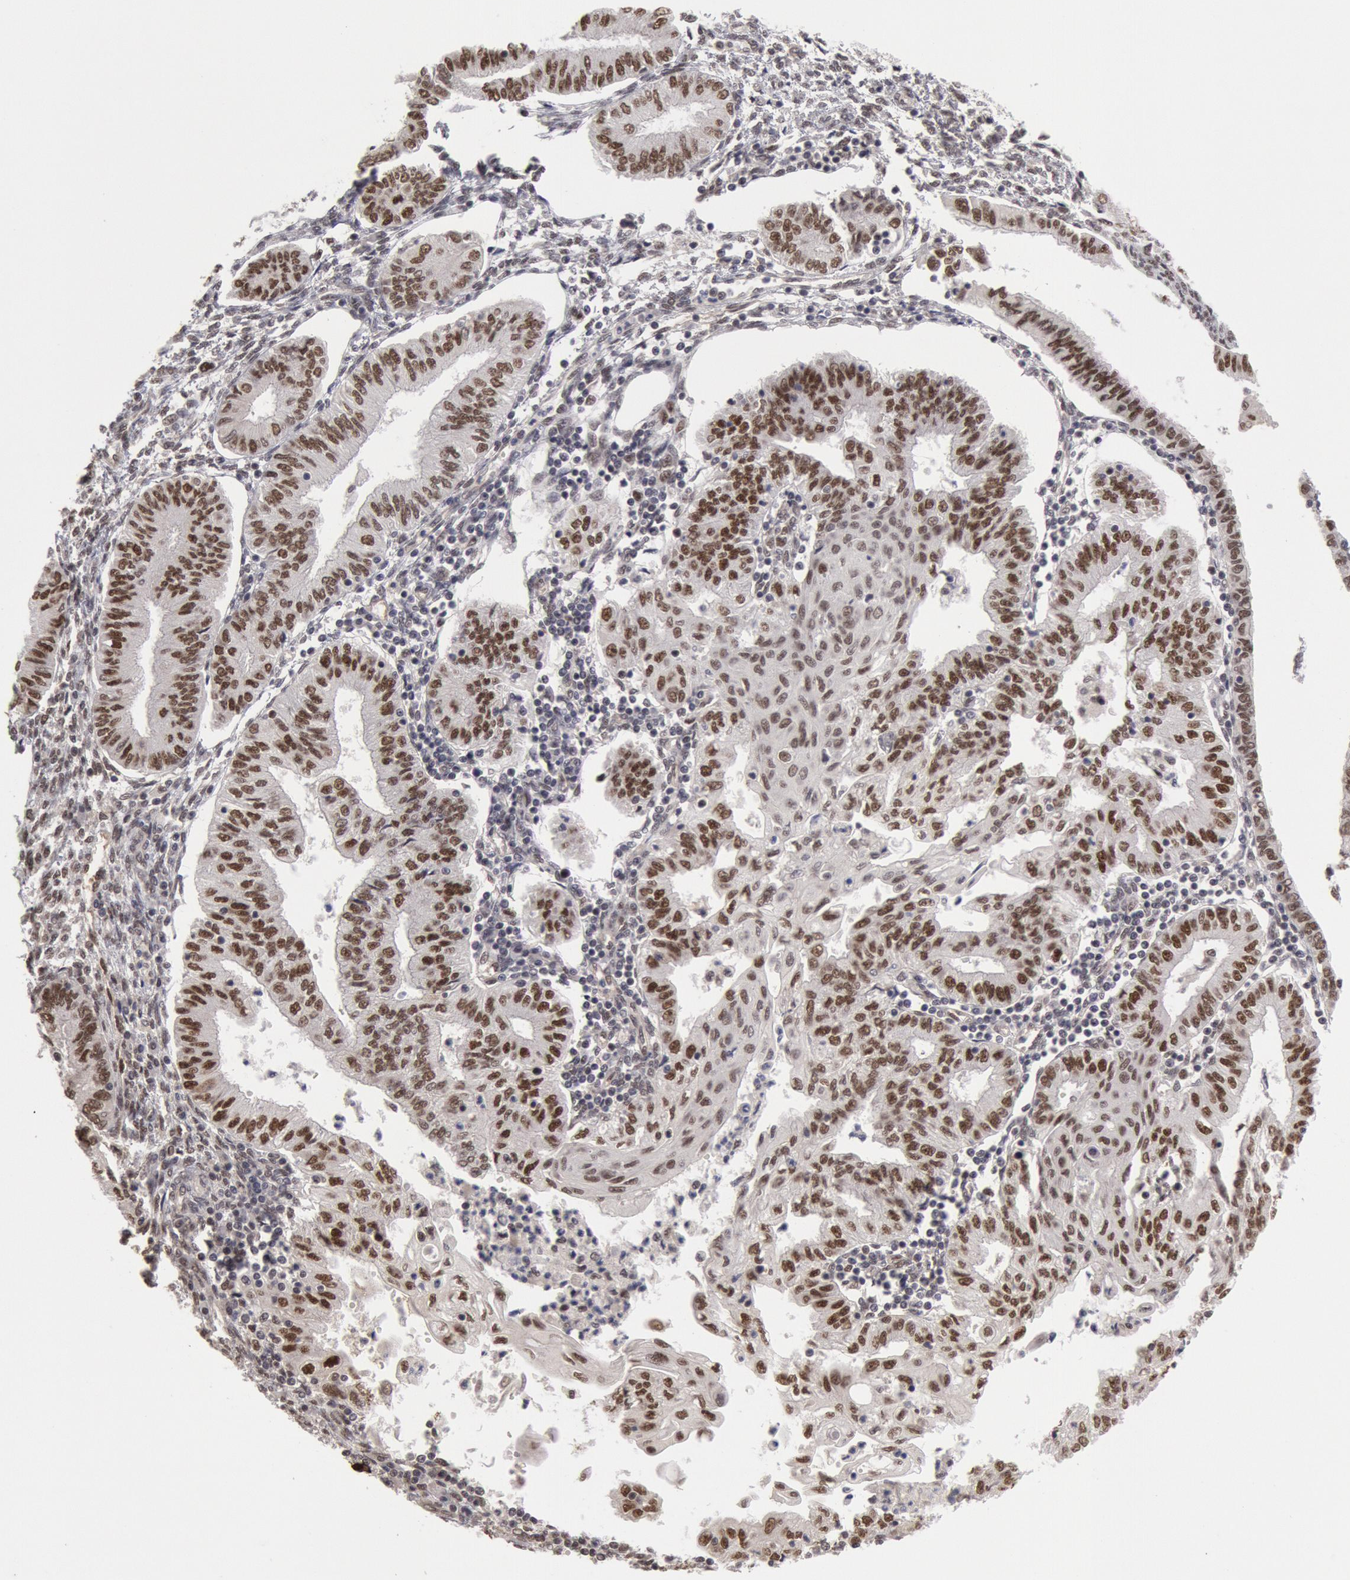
{"staining": {"intensity": "moderate", "quantity": "25%-75%", "location": "nuclear"}, "tissue": "endometrial cancer", "cell_type": "Tumor cells", "image_type": "cancer", "snomed": [{"axis": "morphology", "description": "Adenocarcinoma, NOS"}, {"axis": "topography", "description": "Endometrium"}], "caption": "DAB immunohistochemical staining of endometrial cancer exhibits moderate nuclear protein expression in approximately 25%-75% of tumor cells.", "gene": "PPP4R3B", "patient": {"sex": "female", "age": 51}}